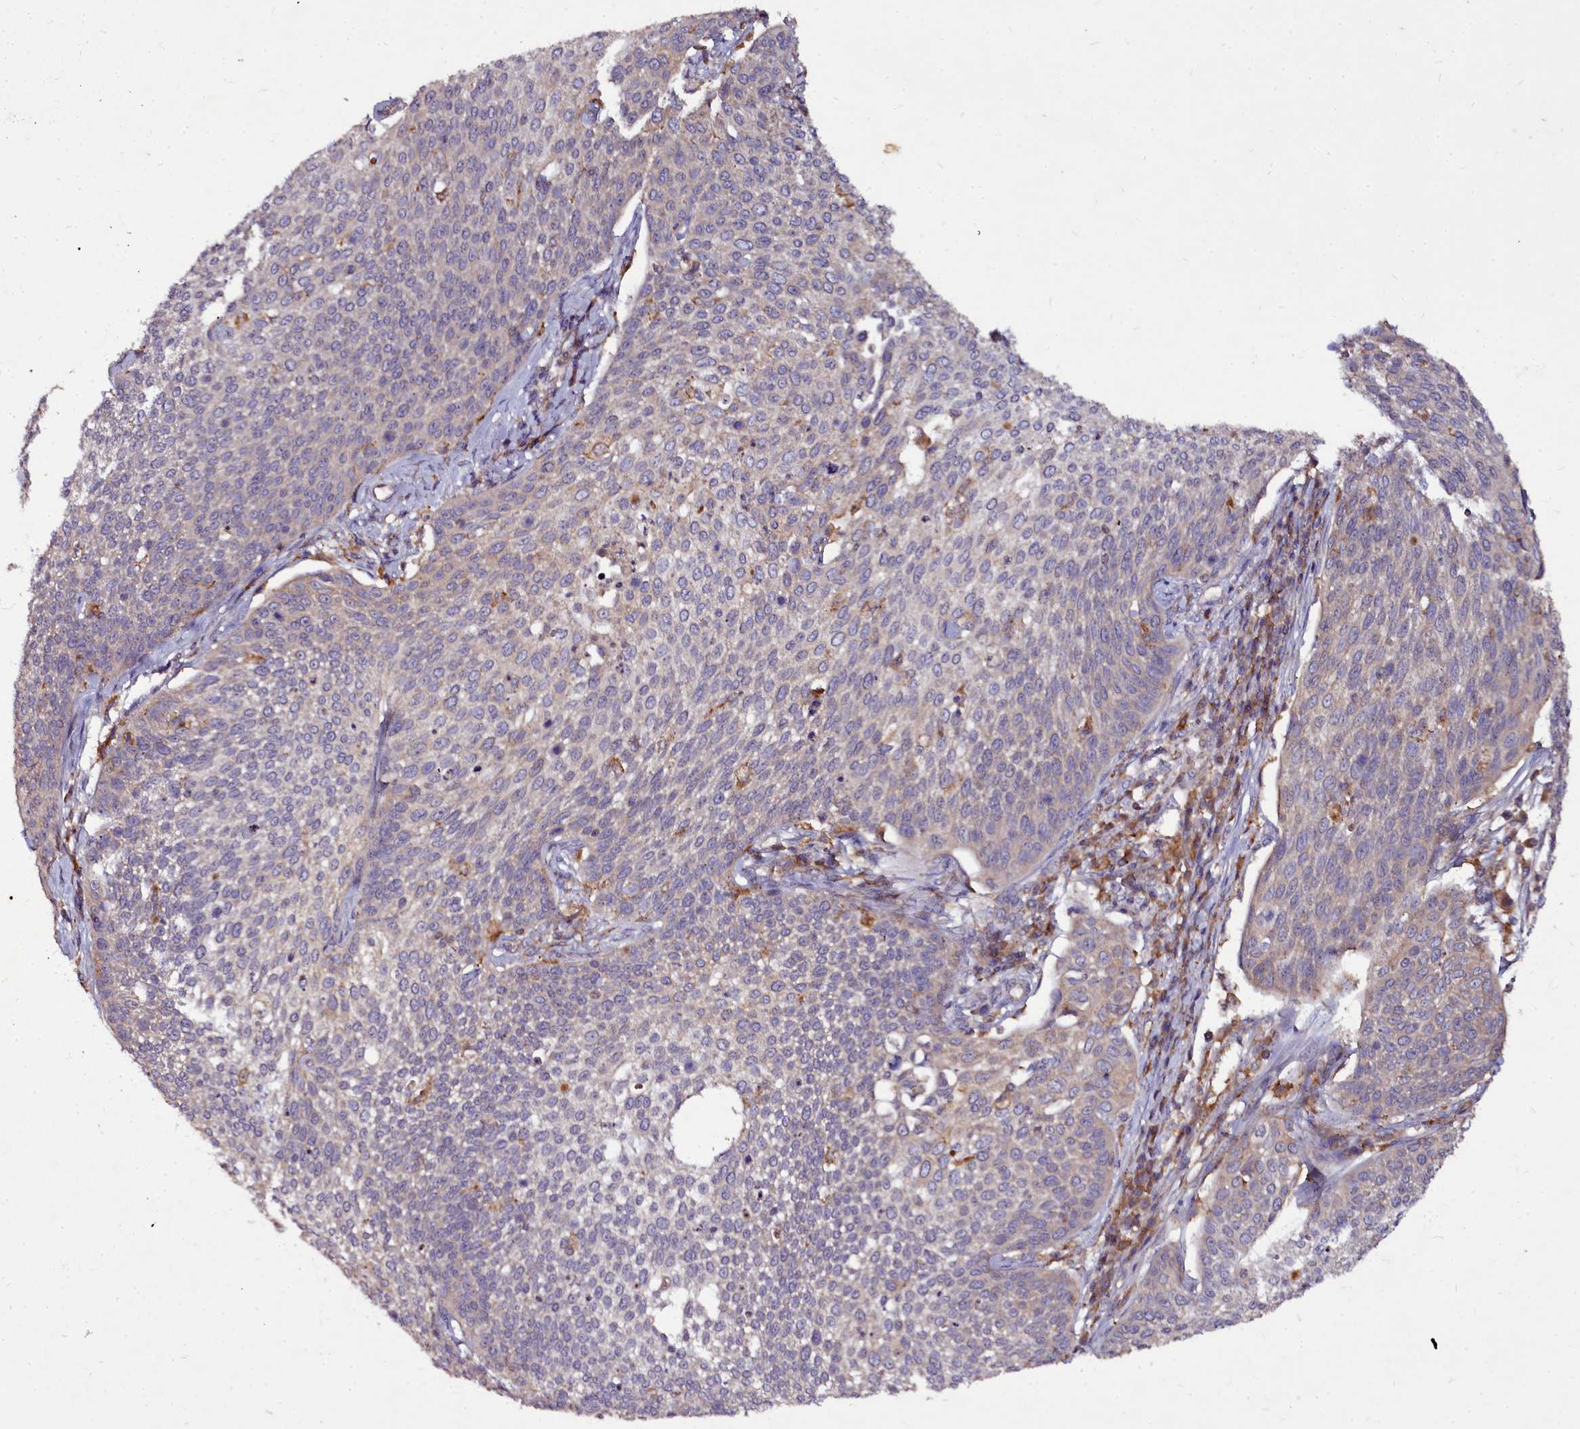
{"staining": {"intensity": "weak", "quantity": "25%-75%", "location": "cytoplasmic/membranous"}, "tissue": "cervical cancer", "cell_type": "Tumor cells", "image_type": "cancer", "snomed": [{"axis": "morphology", "description": "Squamous cell carcinoma, NOS"}, {"axis": "topography", "description": "Cervix"}], "caption": "The histopathology image displays a brown stain indicating the presence of a protein in the cytoplasmic/membranous of tumor cells in cervical squamous cell carcinoma.", "gene": "NCKAP1L", "patient": {"sex": "female", "age": 34}}